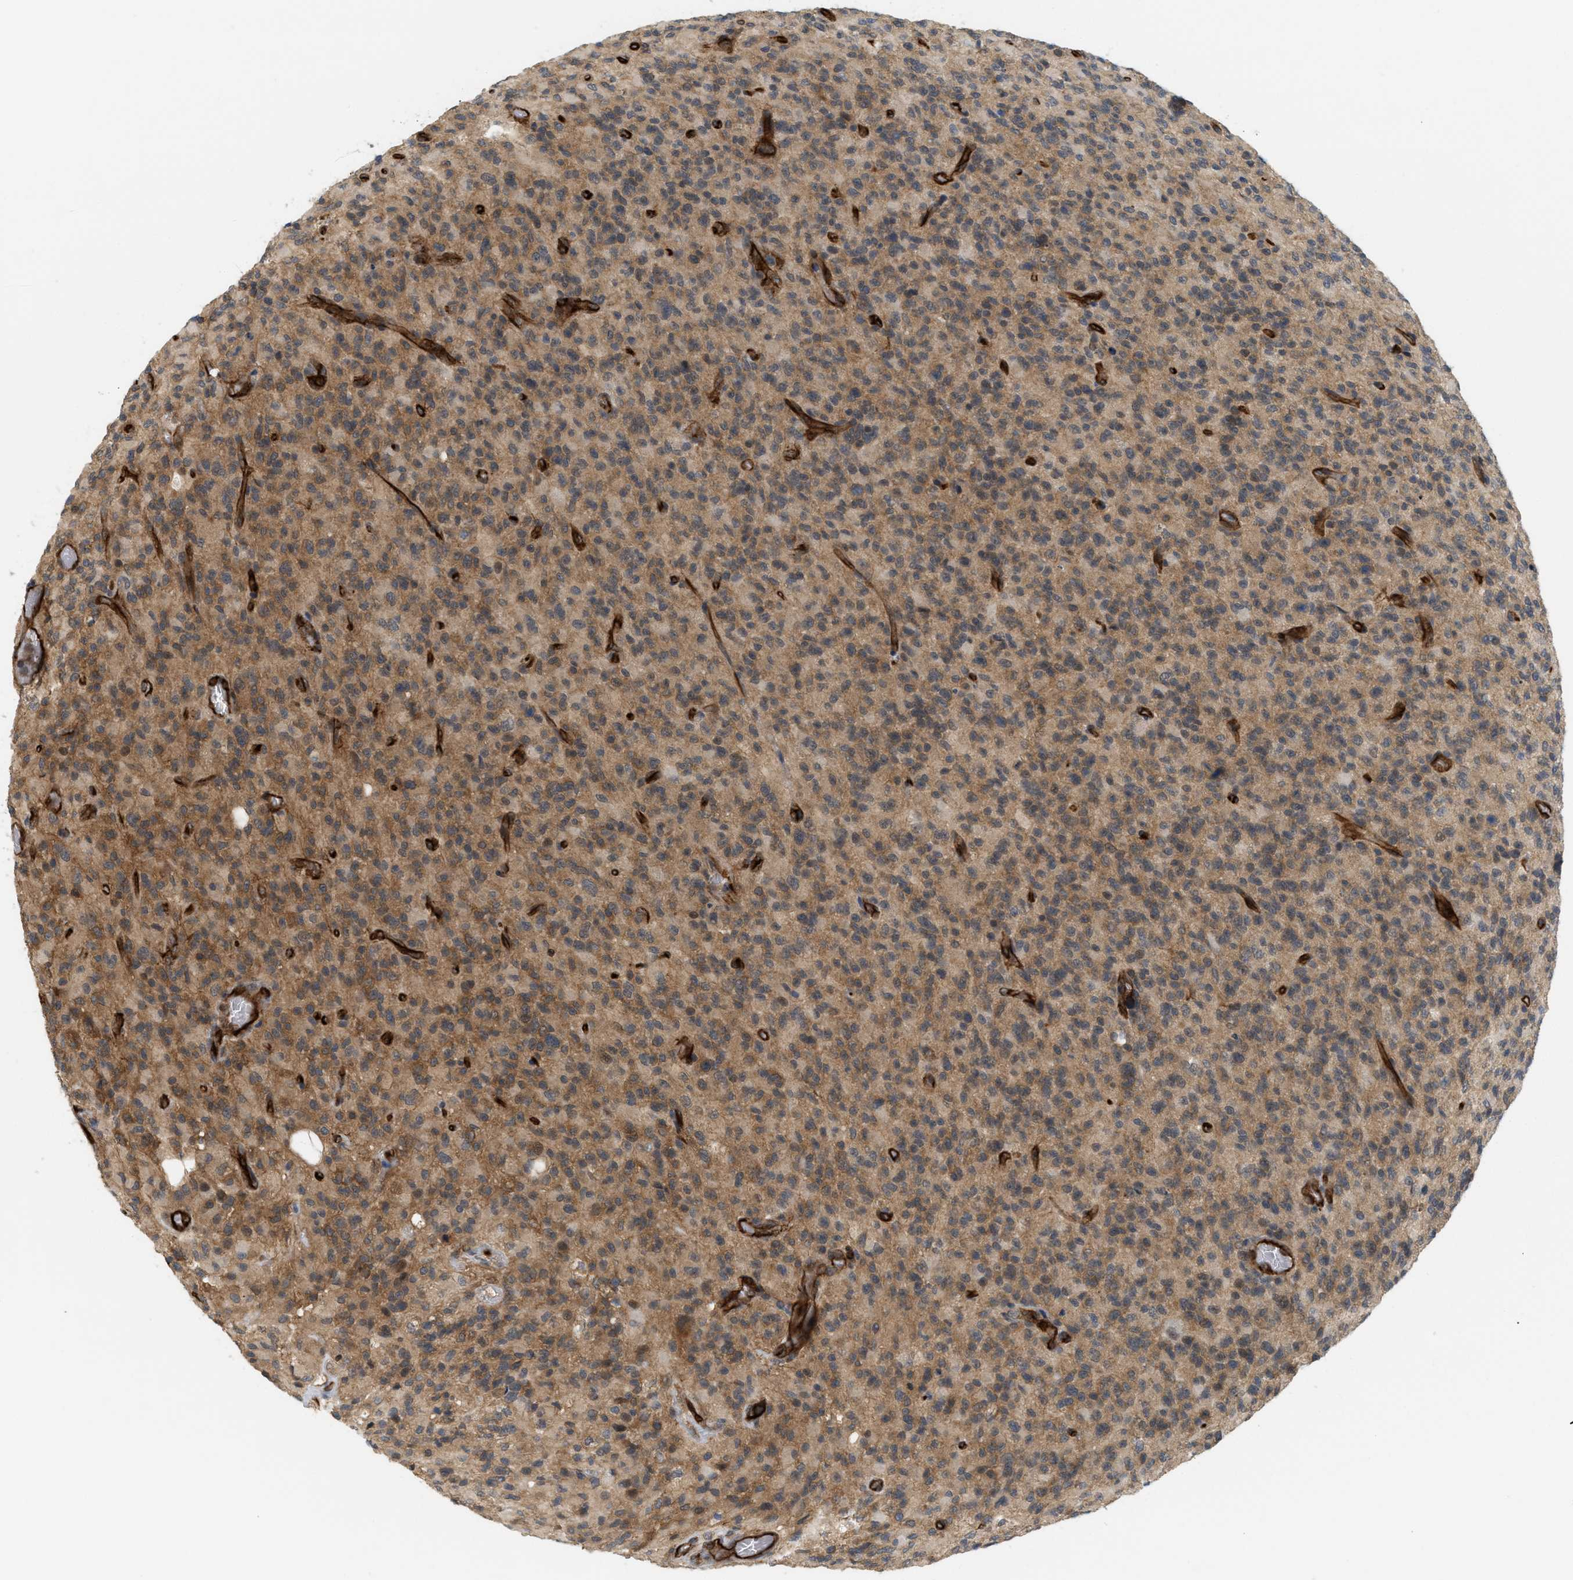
{"staining": {"intensity": "moderate", "quantity": ">75%", "location": "cytoplasmic/membranous"}, "tissue": "glioma", "cell_type": "Tumor cells", "image_type": "cancer", "snomed": [{"axis": "morphology", "description": "Glioma, malignant, High grade"}, {"axis": "topography", "description": "Brain"}], "caption": "Immunohistochemistry (IHC) of human glioma demonstrates medium levels of moderate cytoplasmic/membranous staining in about >75% of tumor cells.", "gene": "PALMD", "patient": {"sex": "male", "age": 71}}